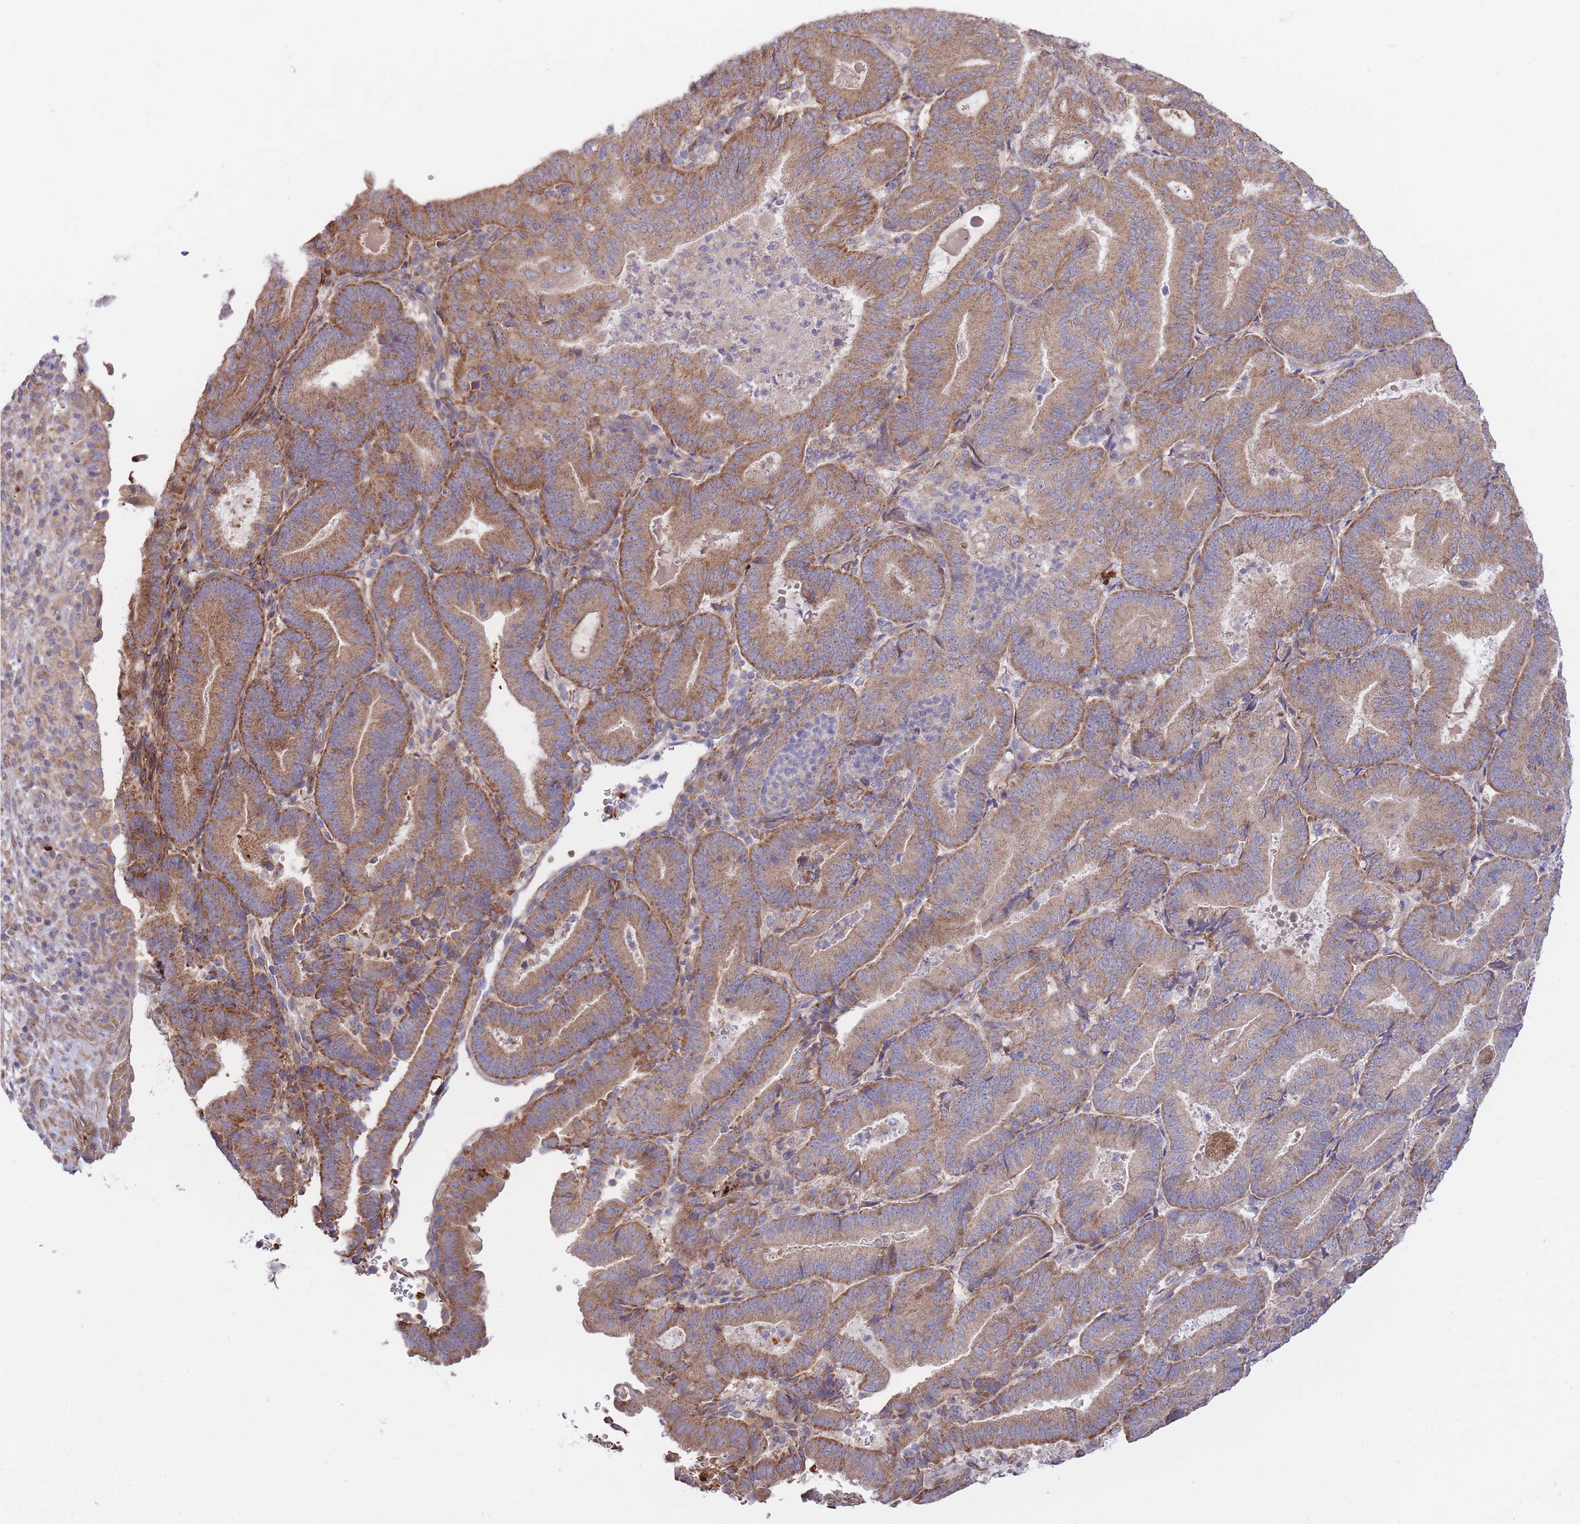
{"staining": {"intensity": "moderate", "quantity": ">75%", "location": "cytoplasmic/membranous"}, "tissue": "endometrial cancer", "cell_type": "Tumor cells", "image_type": "cancer", "snomed": [{"axis": "morphology", "description": "Adenocarcinoma, NOS"}, {"axis": "topography", "description": "Endometrium"}], "caption": "Protein expression by IHC exhibits moderate cytoplasmic/membranous positivity in approximately >75% of tumor cells in adenocarcinoma (endometrial).", "gene": "ATP13A2", "patient": {"sex": "female", "age": 70}}